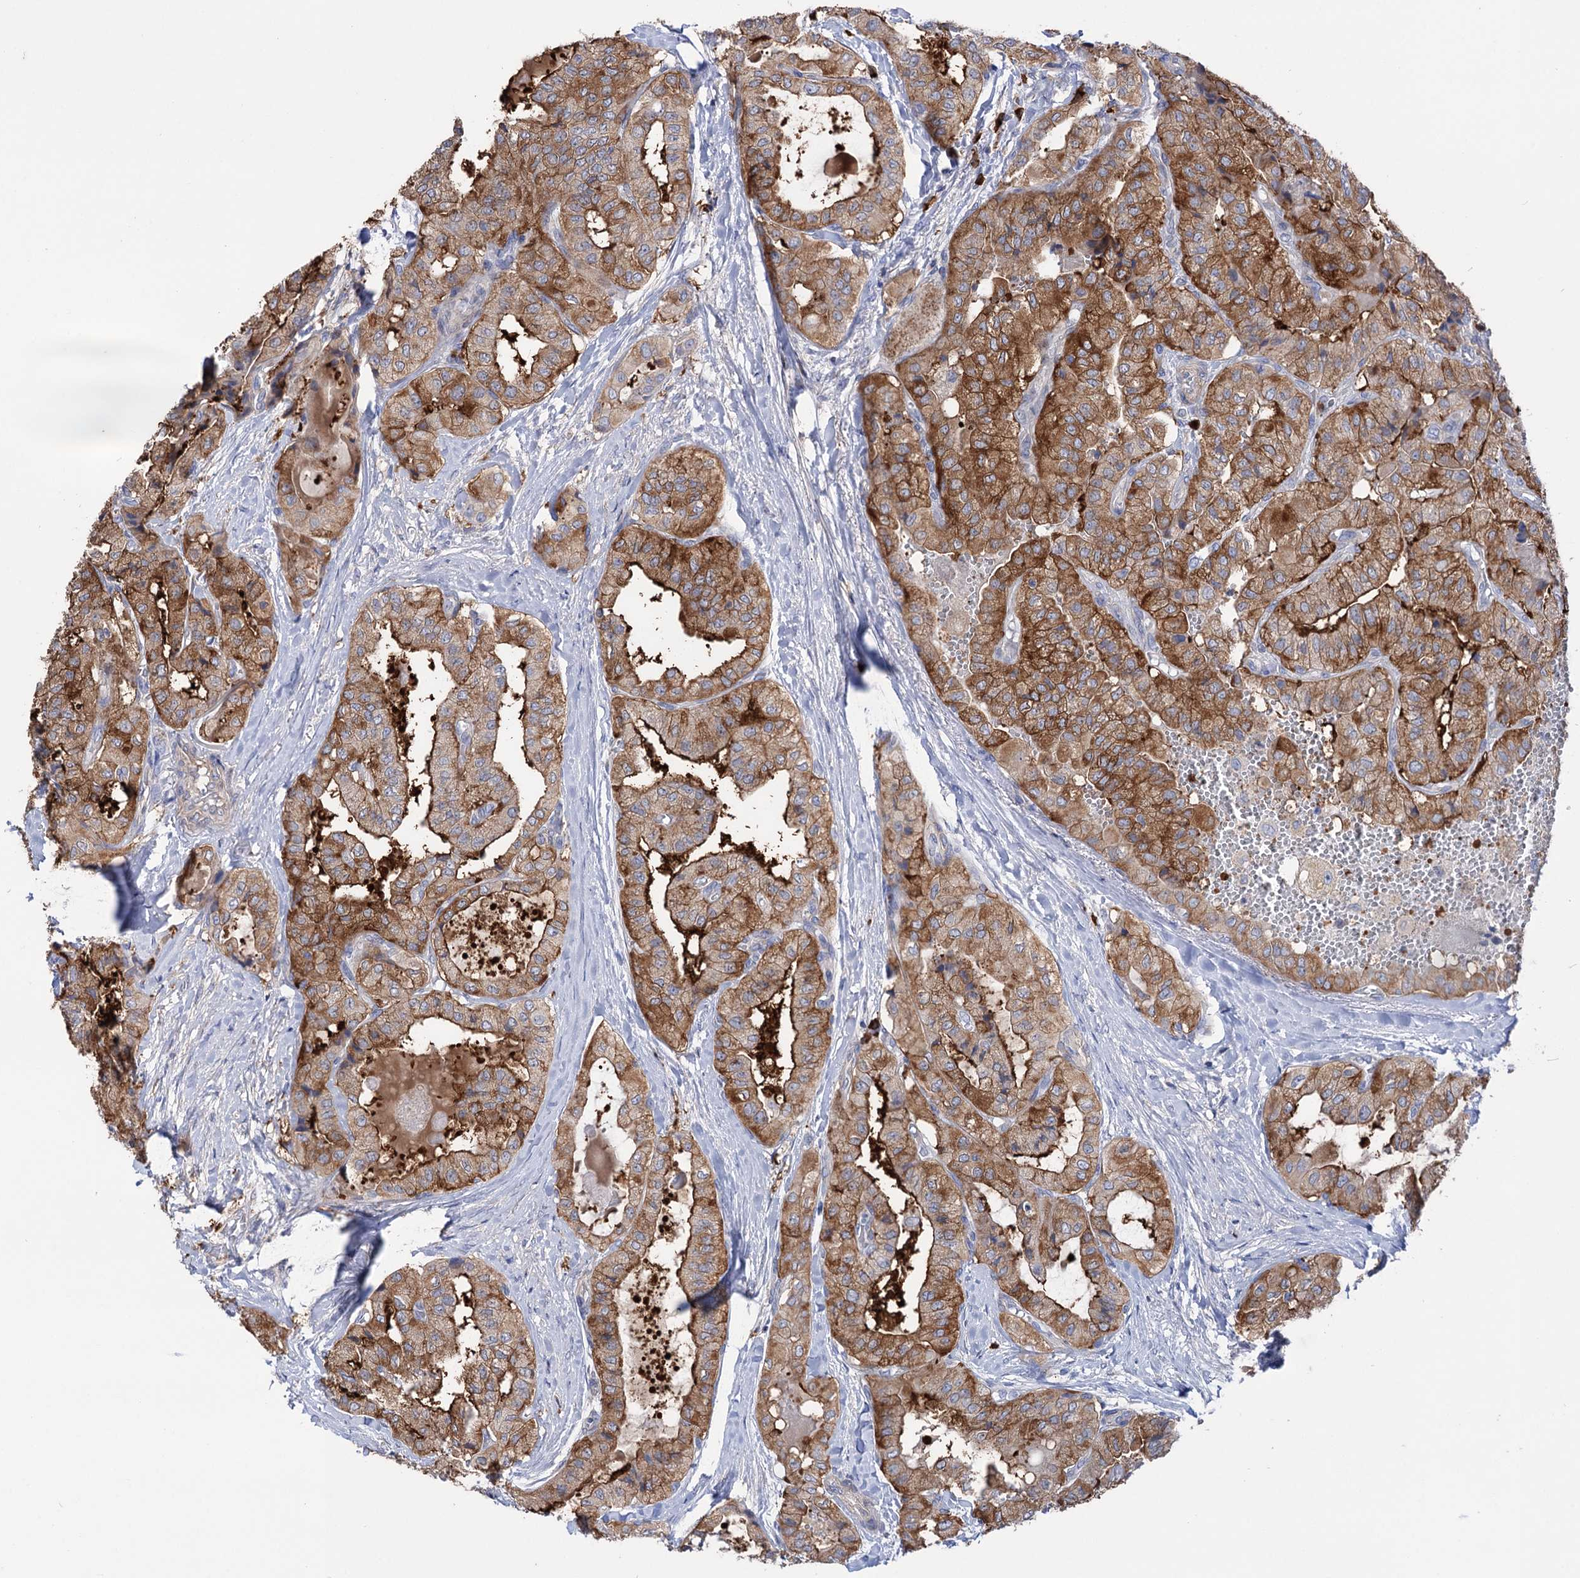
{"staining": {"intensity": "moderate", "quantity": ">75%", "location": "cytoplasmic/membranous"}, "tissue": "thyroid cancer", "cell_type": "Tumor cells", "image_type": "cancer", "snomed": [{"axis": "morphology", "description": "Papillary adenocarcinoma, NOS"}, {"axis": "topography", "description": "Thyroid gland"}], "caption": "Protein expression analysis of thyroid cancer demonstrates moderate cytoplasmic/membranous expression in approximately >75% of tumor cells. The protein is stained brown, and the nuclei are stained in blue (DAB (3,3'-diaminobenzidine) IHC with brightfield microscopy, high magnification).", "gene": "BBS4", "patient": {"sex": "female", "age": 59}}